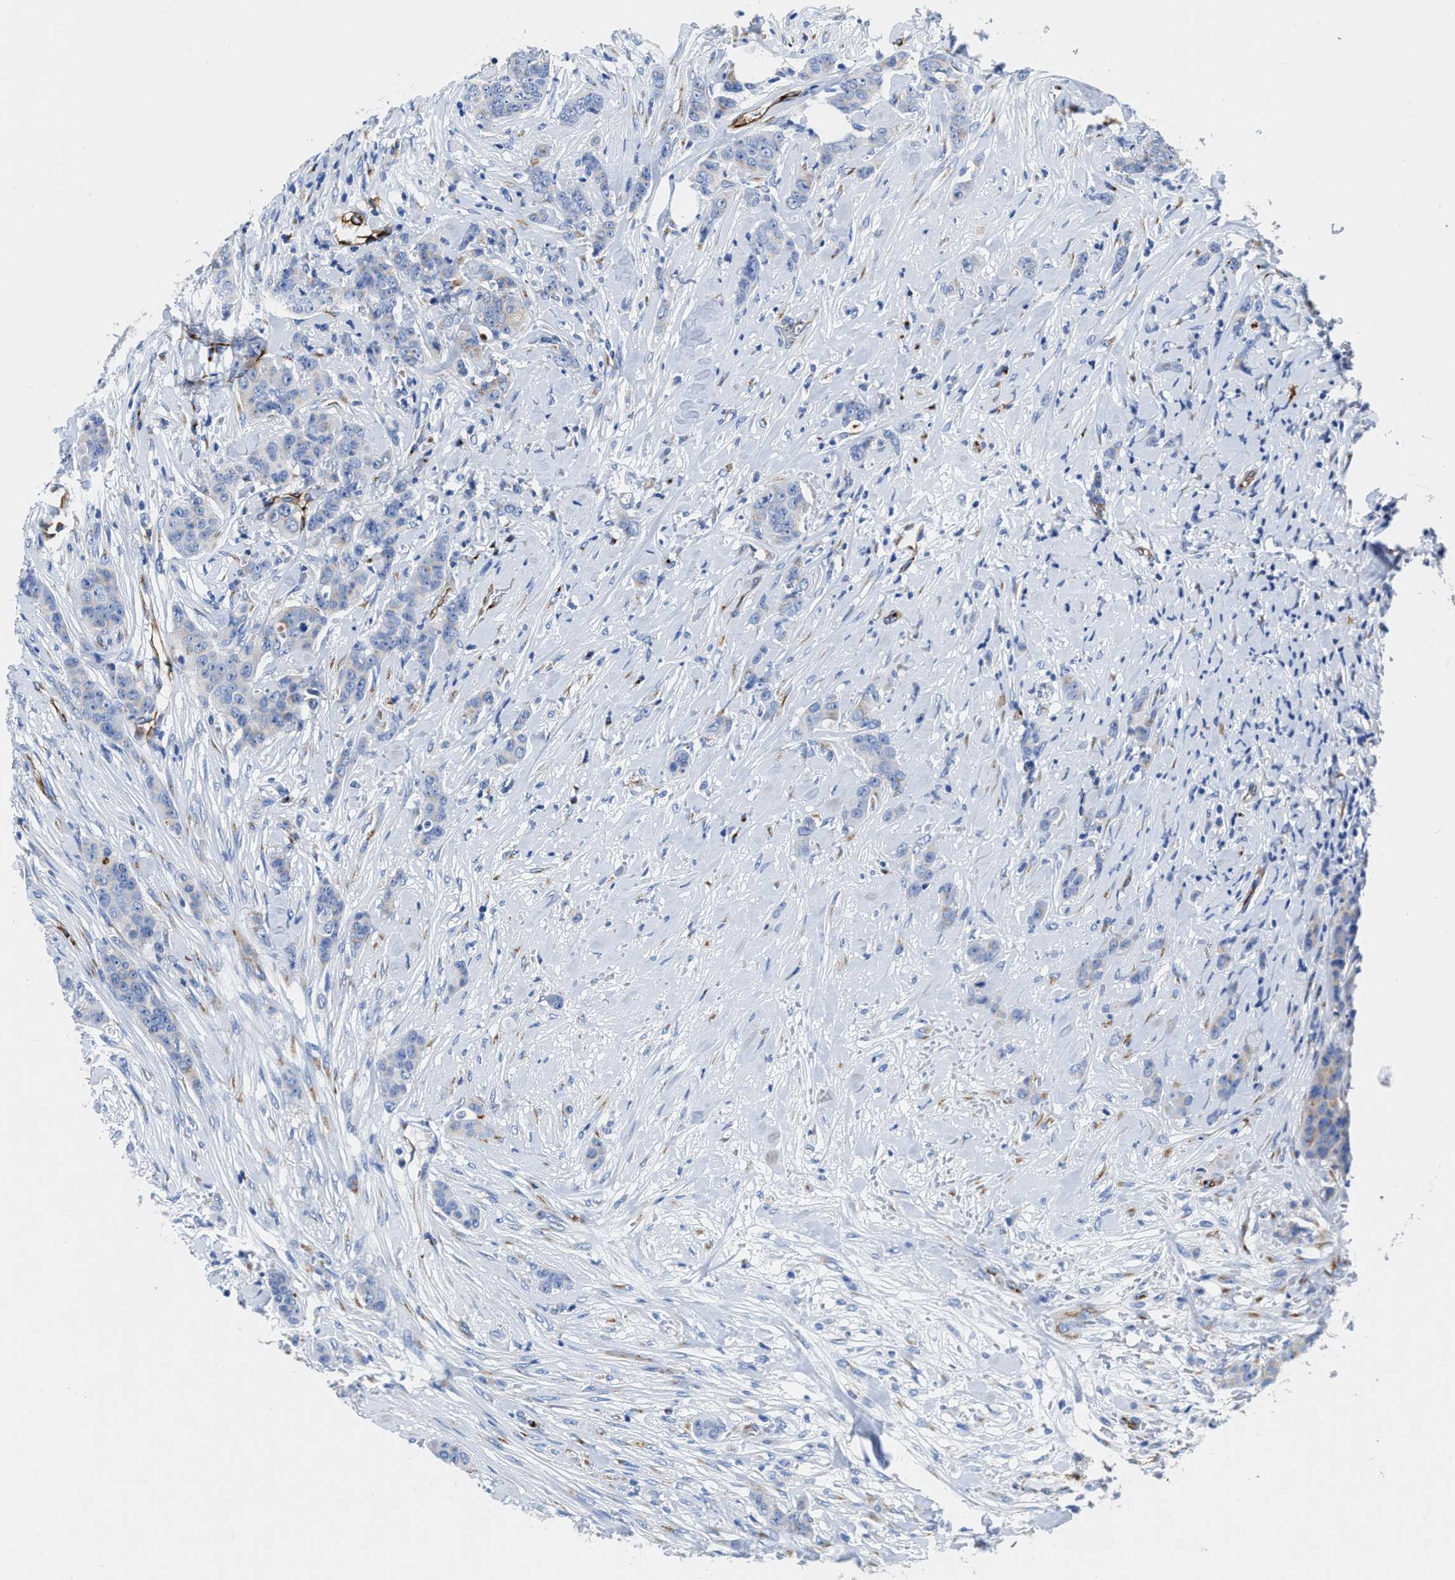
{"staining": {"intensity": "negative", "quantity": "none", "location": "none"}, "tissue": "breast cancer", "cell_type": "Tumor cells", "image_type": "cancer", "snomed": [{"axis": "morphology", "description": "Duct carcinoma"}, {"axis": "topography", "description": "Breast"}], "caption": "Human breast cancer (infiltrating ductal carcinoma) stained for a protein using immunohistochemistry (IHC) exhibits no staining in tumor cells.", "gene": "TVP23B", "patient": {"sex": "female", "age": 40}}